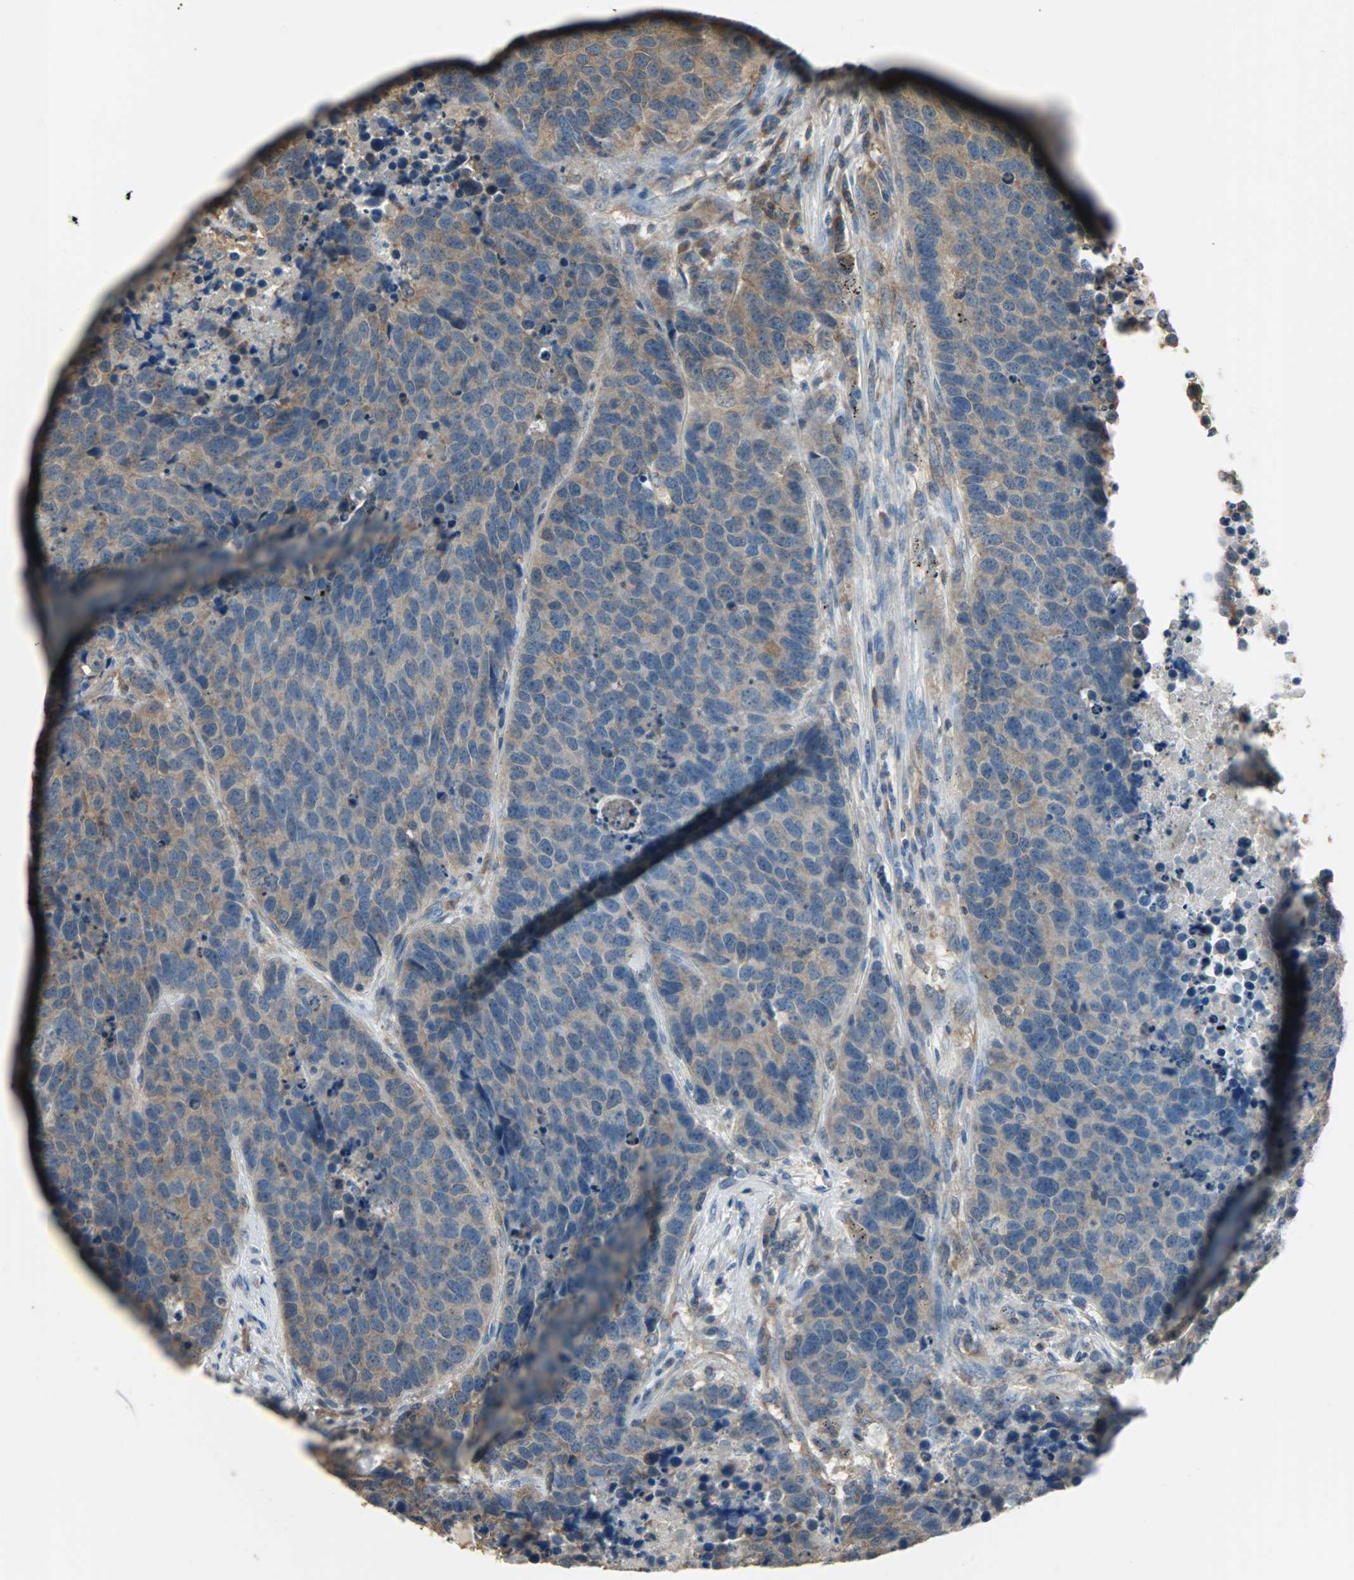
{"staining": {"intensity": "weak", "quantity": ">75%", "location": "cytoplasmic/membranous"}, "tissue": "carcinoid", "cell_type": "Tumor cells", "image_type": "cancer", "snomed": [{"axis": "morphology", "description": "Carcinoid, malignant, NOS"}, {"axis": "topography", "description": "Lung"}], "caption": "Carcinoid (malignant) tissue displays weak cytoplasmic/membranous positivity in approximately >75% of tumor cells, visualized by immunohistochemistry.", "gene": "LDHB", "patient": {"sex": "male", "age": 60}}